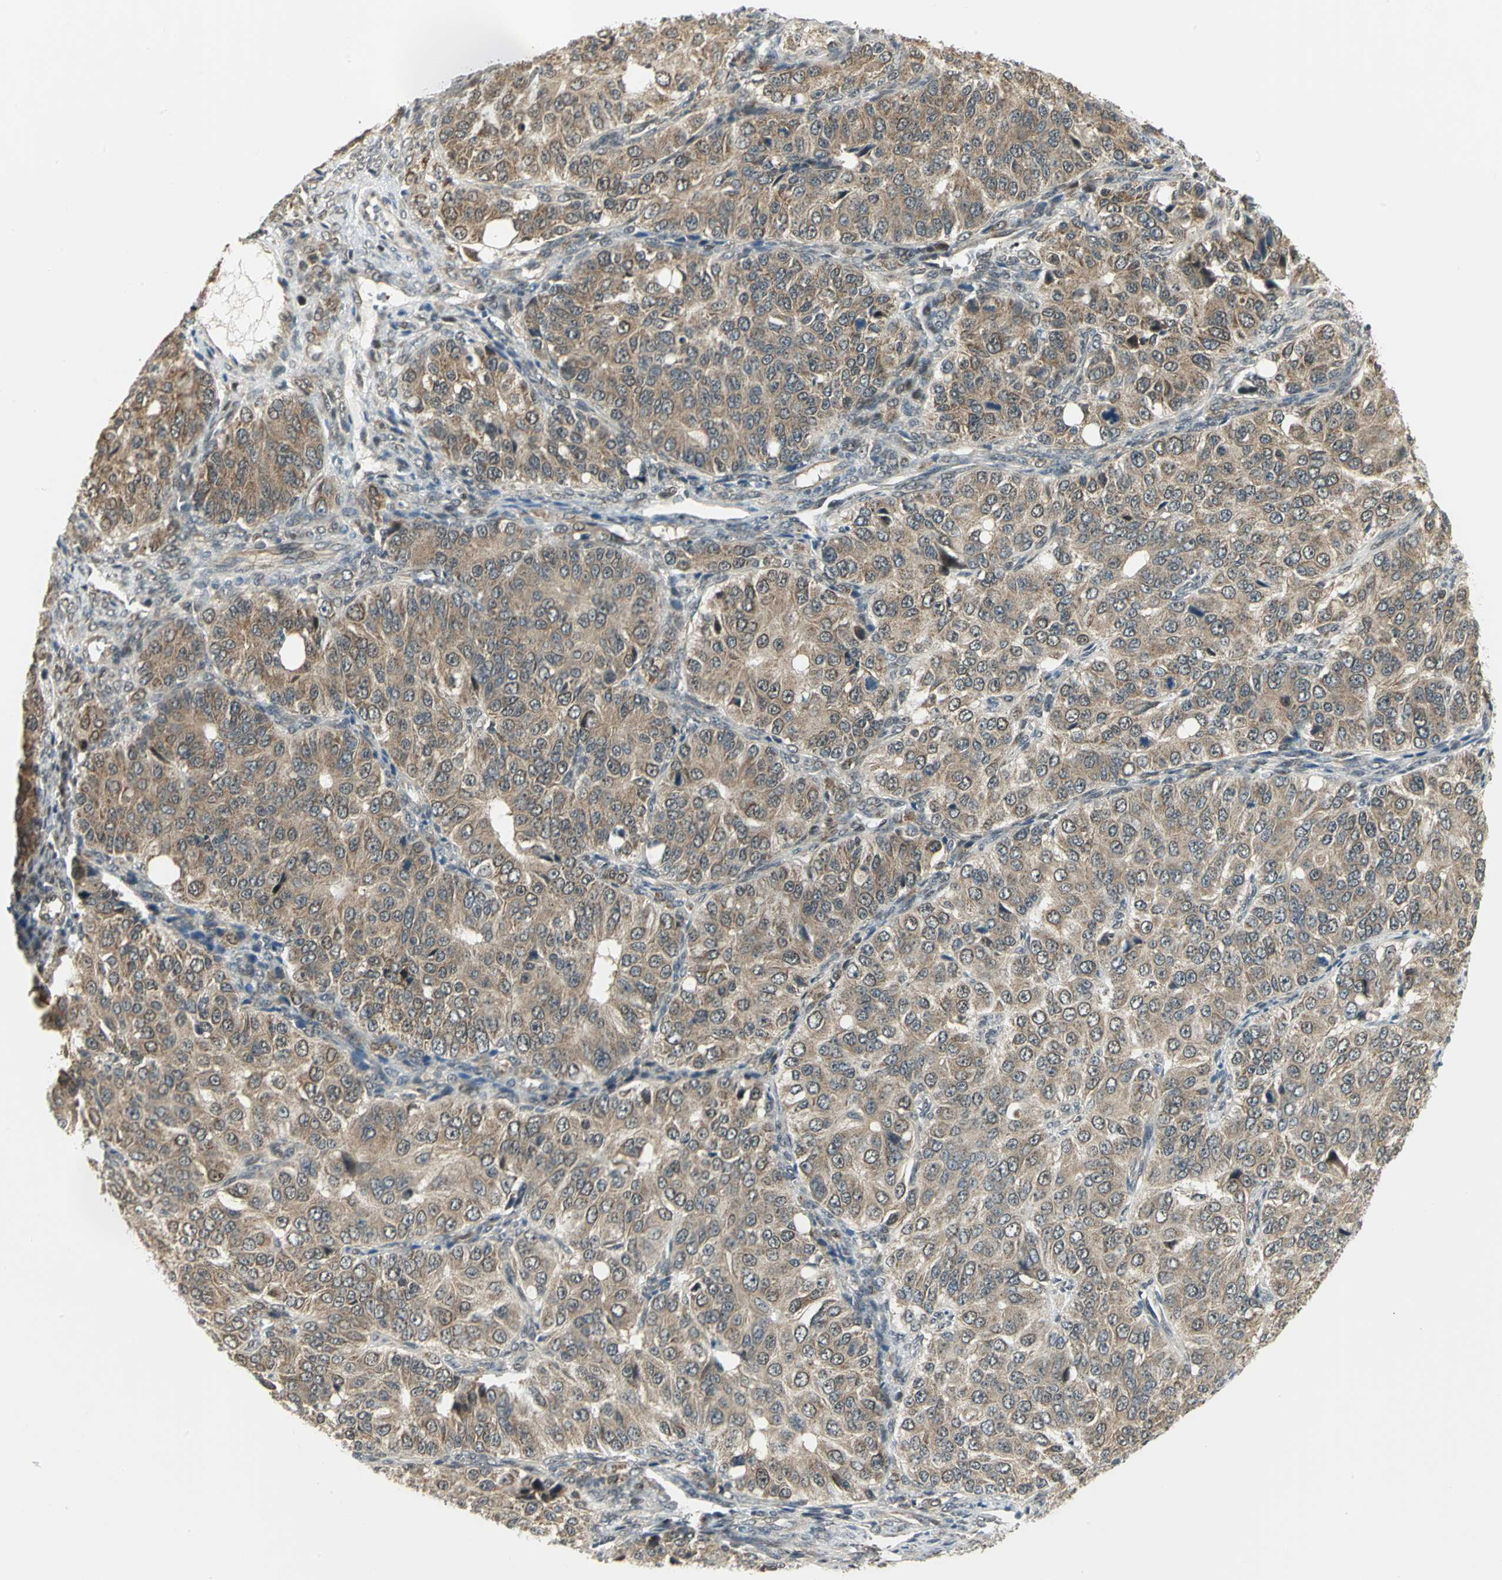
{"staining": {"intensity": "moderate", "quantity": ">75%", "location": "cytoplasmic/membranous"}, "tissue": "ovarian cancer", "cell_type": "Tumor cells", "image_type": "cancer", "snomed": [{"axis": "morphology", "description": "Carcinoma, endometroid"}, {"axis": "topography", "description": "Ovary"}], "caption": "Ovarian cancer (endometroid carcinoma) was stained to show a protein in brown. There is medium levels of moderate cytoplasmic/membranous positivity in approximately >75% of tumor cells.", "gene": "PSMC4", "patient": {"sex": "female", "age": 51}}